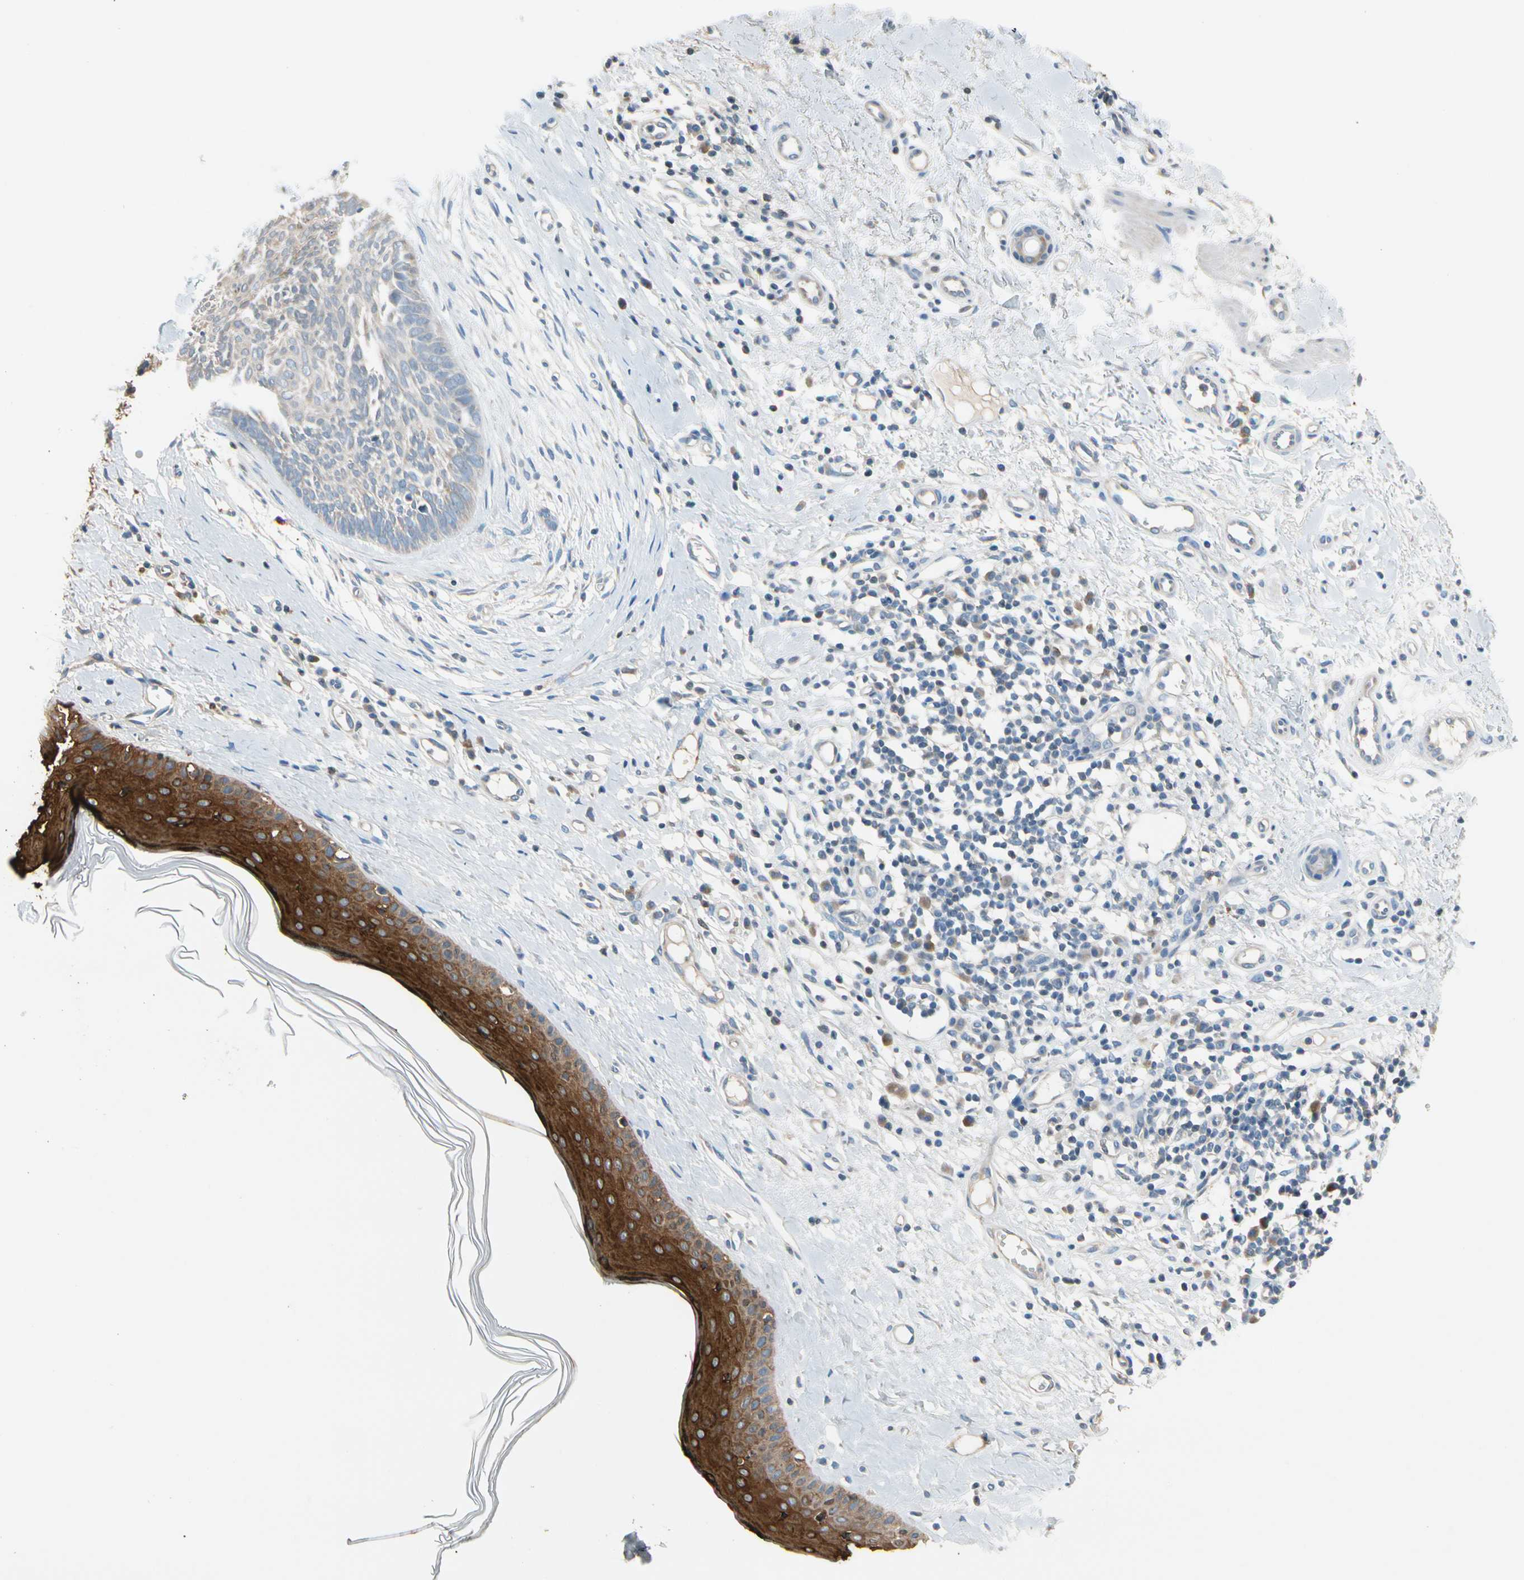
{"staining": {"intensity": "weak", "quantity": "25%-75%", "location": "cytoplasmic/membranous"}, "tissue": "skin cancer", "cell_type": "Tumor cells", "image_type": "cancer", "snomed": [{"axis": "morphology", "description": "Normal tissue, NOS"}, {"axis": "morphology", "description": "Basal cell carcinoma"}, {"axis": "topography", "description": "Skin"}], "caption": "Tumor cells display low levels of weak cytoplasmic/membranous positivity in about 25%-75% of cells in skin cancer.", "gene": "STK40", "patient": {"sex": "male", "age": 71}}